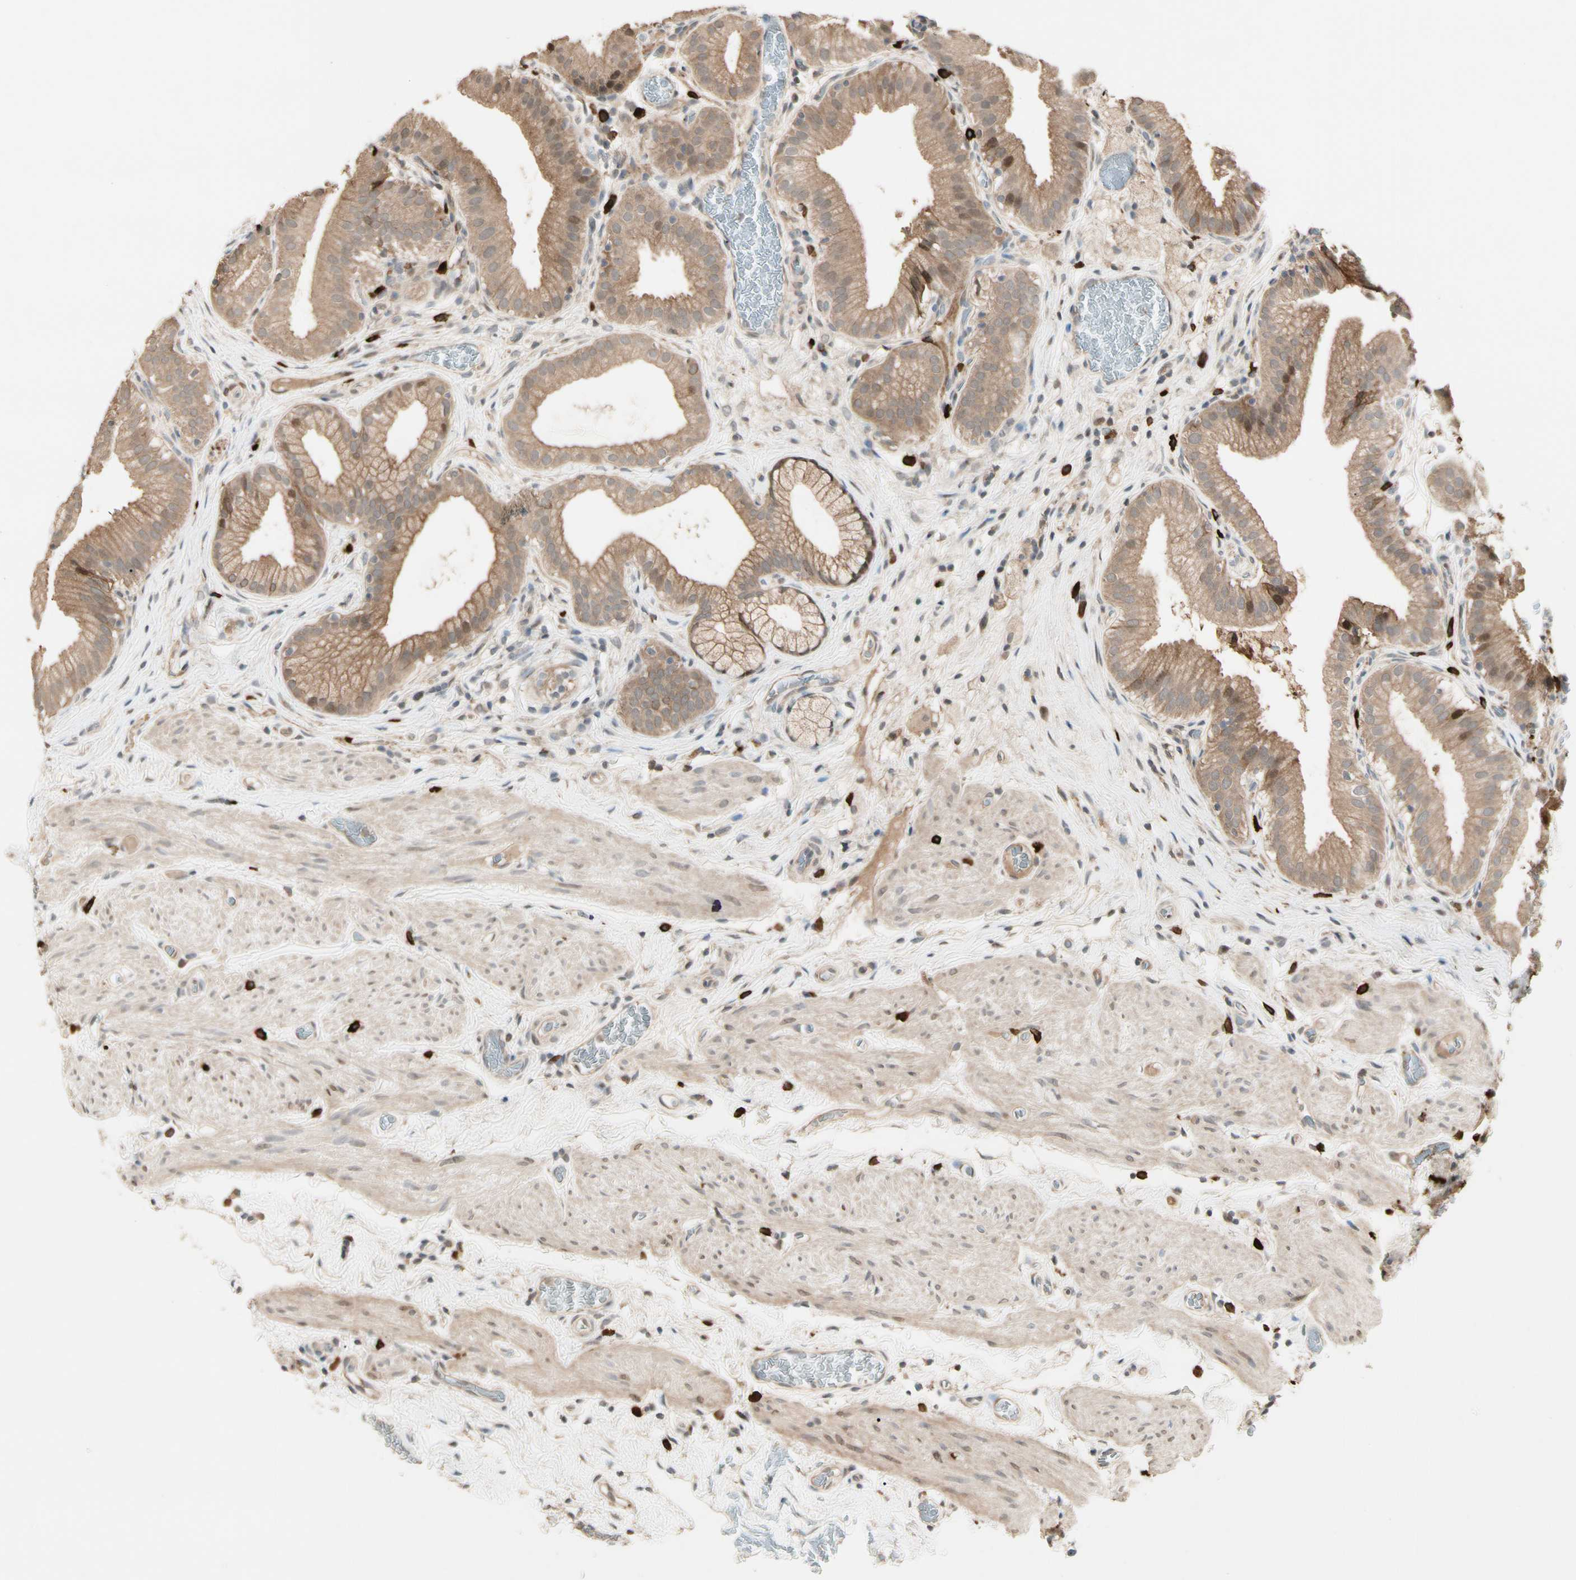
{"staining": {"intensity": "weak", "quantity": ">75%", "location": "cytoplasmic/membranous"}, "tissue": "gallbladder", "cell_type": "Glandular cells", "image_type": "normal", "snomed": [{"axis": "morphology", "description": "Normal tissue, NOS"}, {"axis": "topography", "description": "Gallbladder"}], "caption": "Weak cytoplasmic/membranous protein expression is appreciated in approximately >75% of glandular cells in gallbladder. (Brightfield microscopy of DAB IHC at high magnification).", "gene": "ATG4C", "patient": {"sex": "male", "age": 54}}